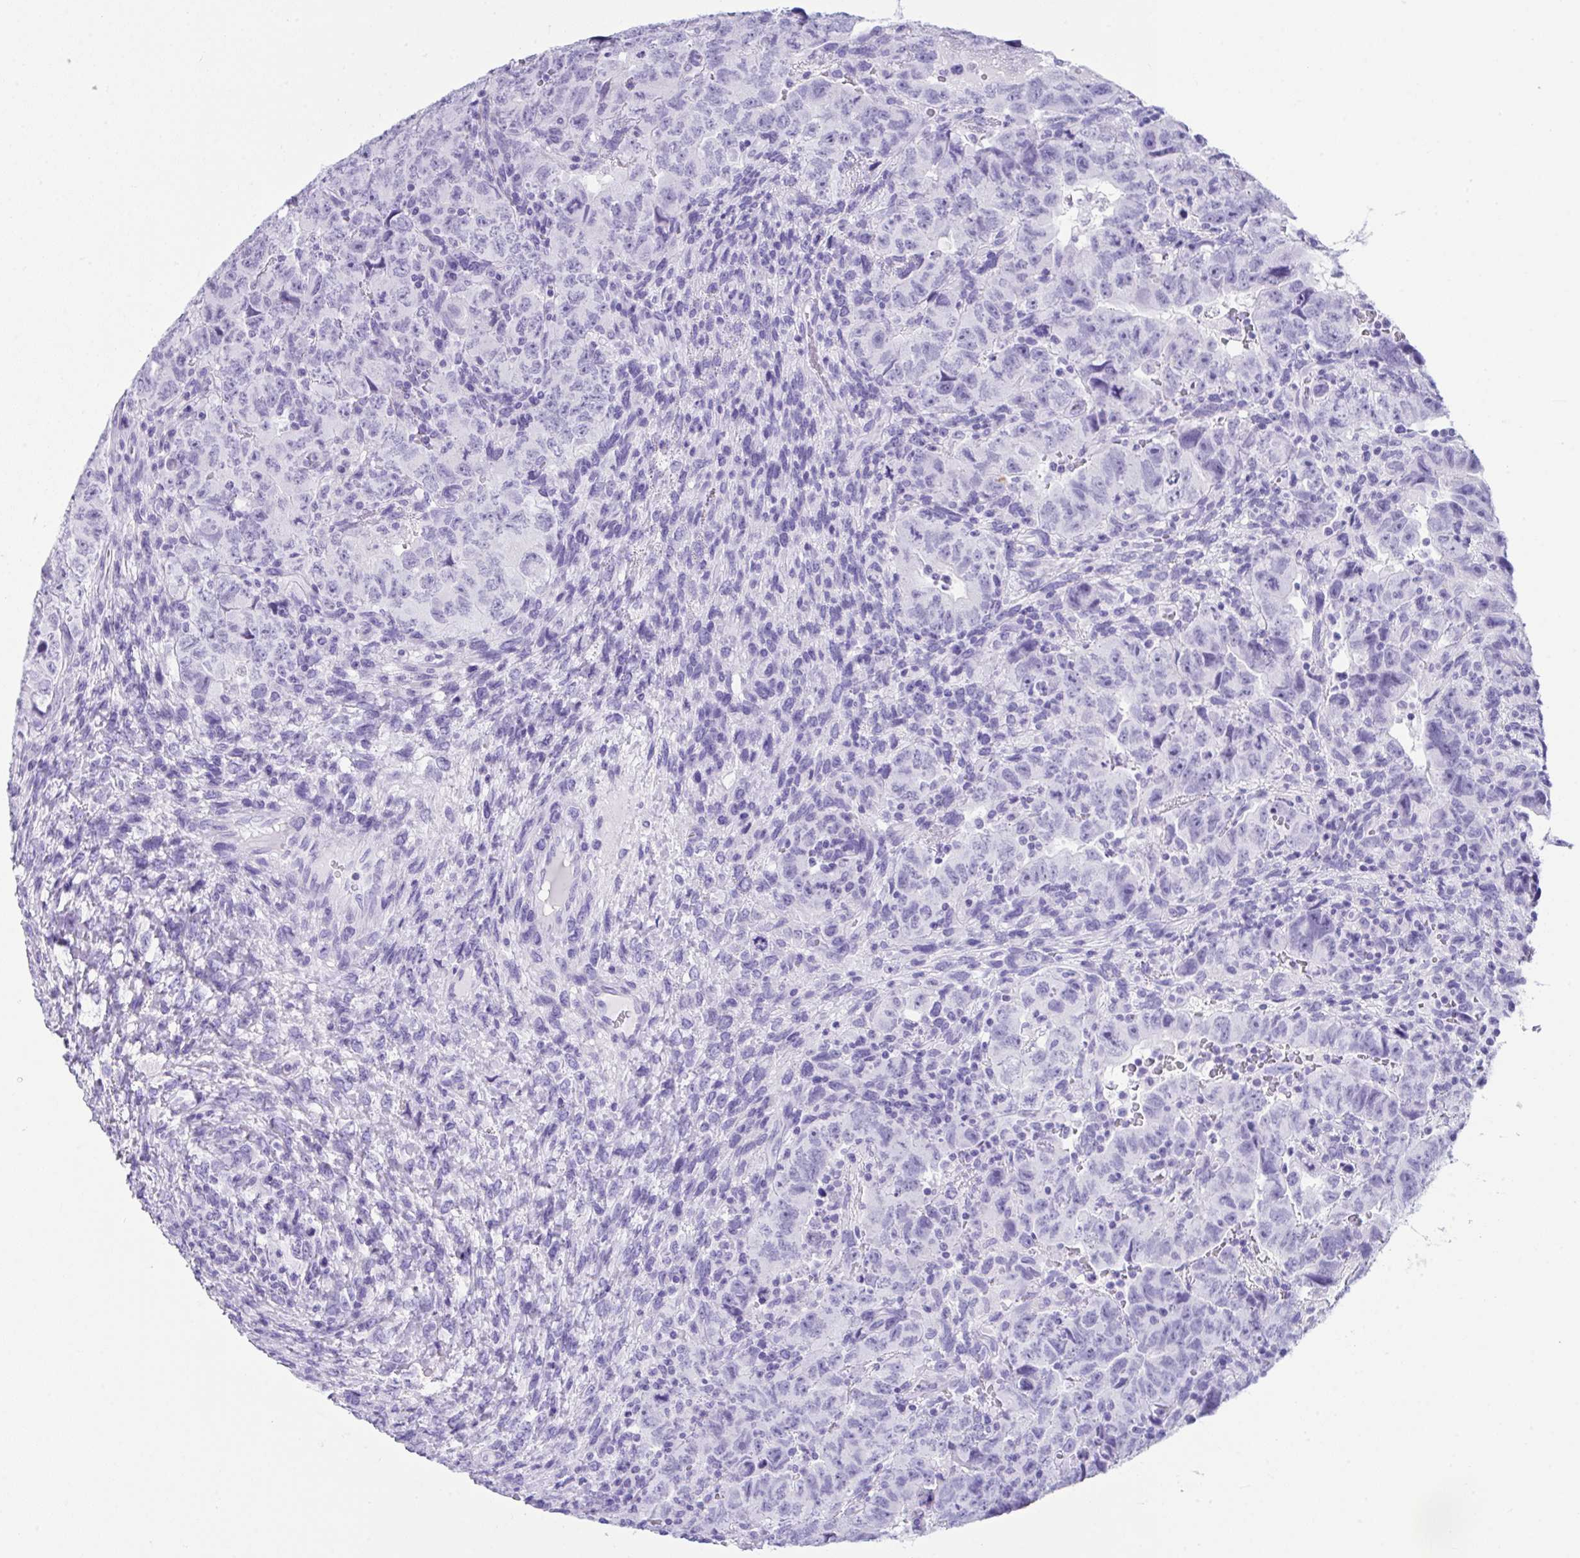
{"staining": {"intensity": "negative", "quantity": "none", "location": "none"}, "tissue": "testis cancer", "cell_type": "Tumor cells", "image_type": "cancer", "snomed": [{"axis": "morphology", "description": "Carcinoma, Embryonal, NOS"}, {"axis": "topography", "description": "Testis"}], "caption": "Histopathology image shows no protein expression in tumor cells of embryonal carcinoma (testis) tissue.", "gene": "LGALS4", "patient": {"sex": "male", "age": 24}}